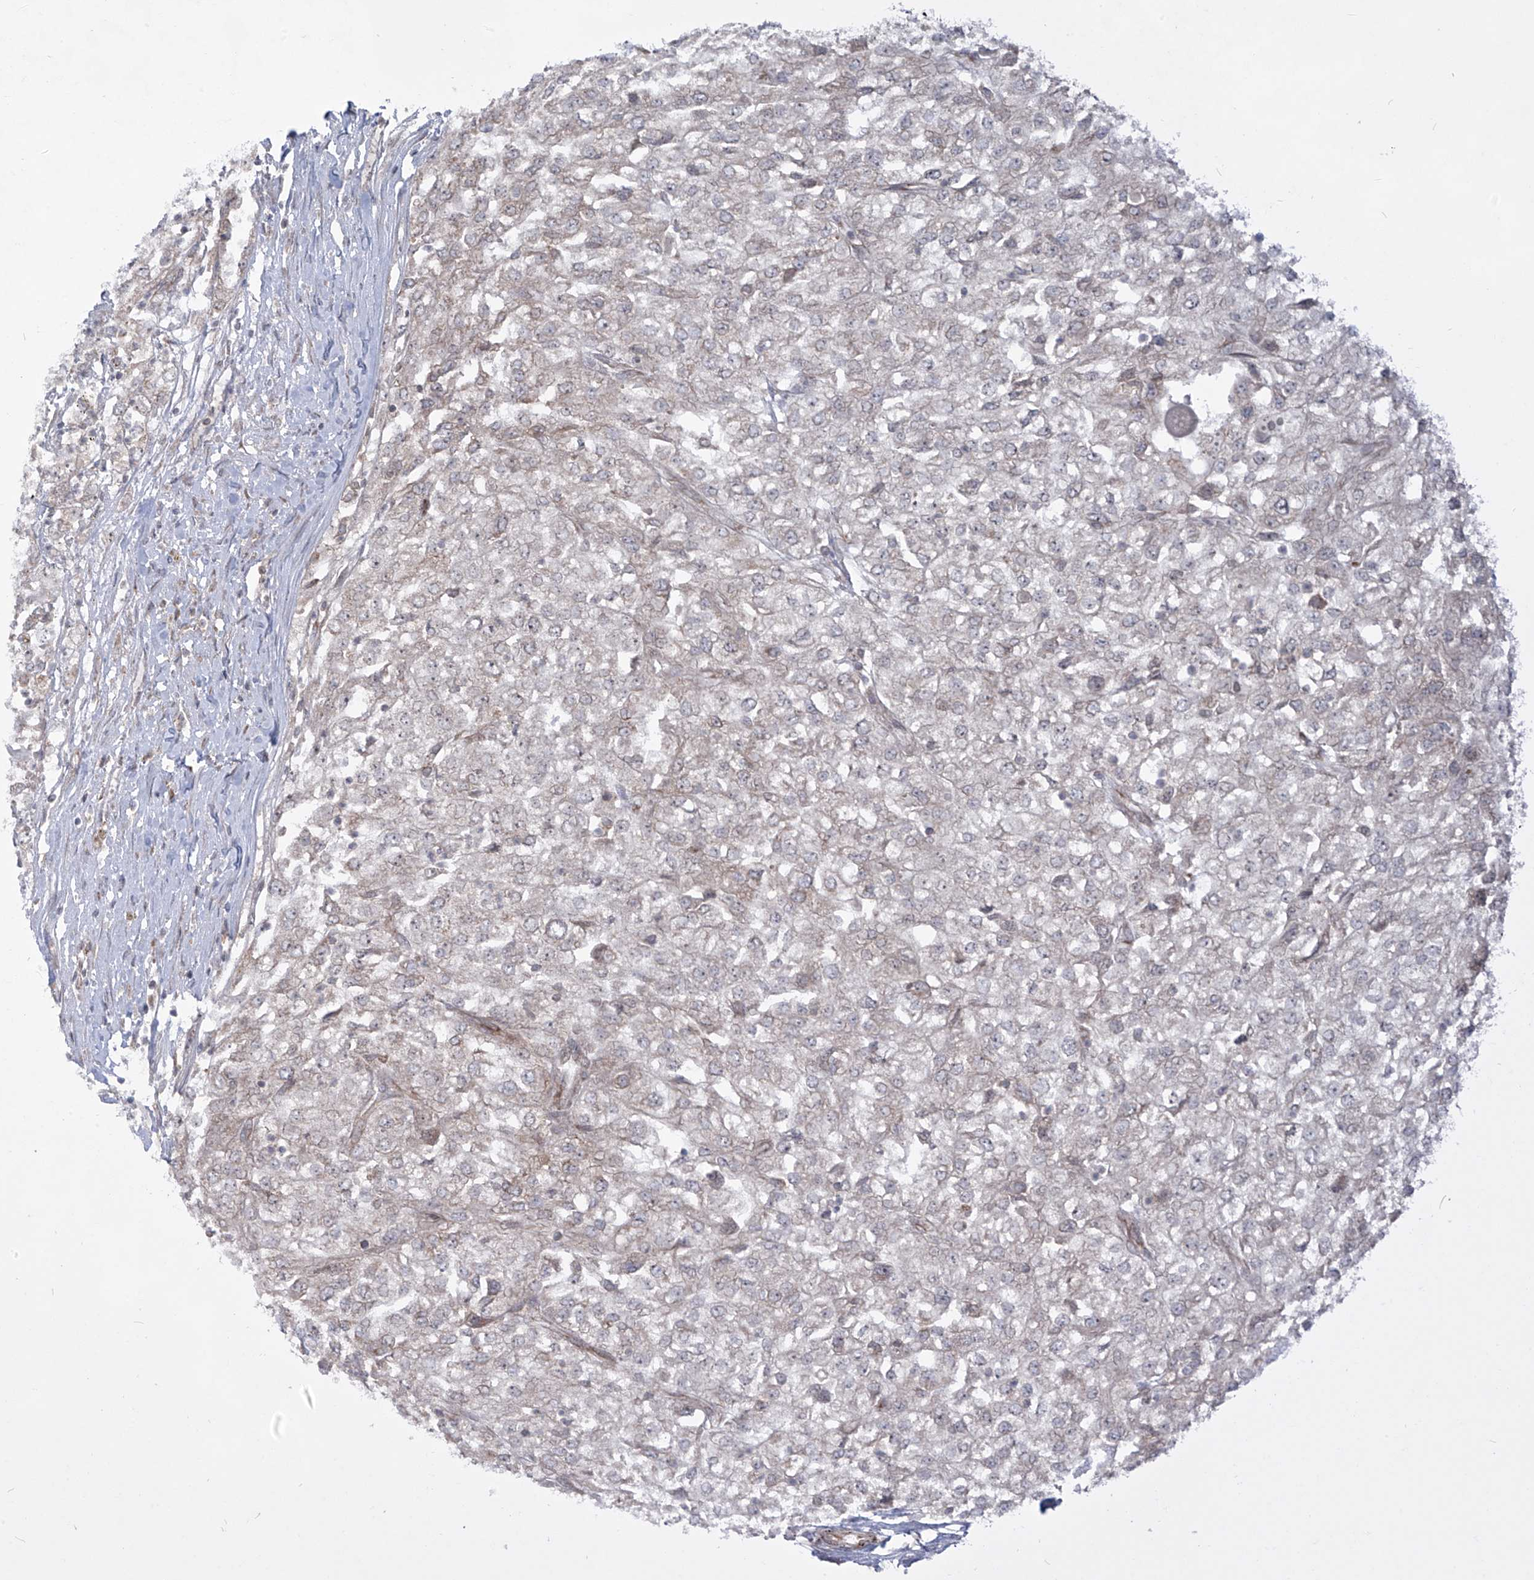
{"staining": {"intensity": "weak", "quantity": "<25%", "location": "cytoplasmic/membranous"}, "tissue": "renal cancer", "cell_type": "Tumor cells", "image_type": "cancer", "snomed": [{"axis": "morphology", "description": "Adenocarcinoma, NOS"}, {"axis": "topography", "description": "Kidney"}], "caption": "IHC histopathology image of neoplastic tissue: adenocarcinoma (renal) stained with DAB reveals no significant protein expression in tumor cells.", "gene": "TRIM67", "patient": {"sex": "female", "age": 54}}